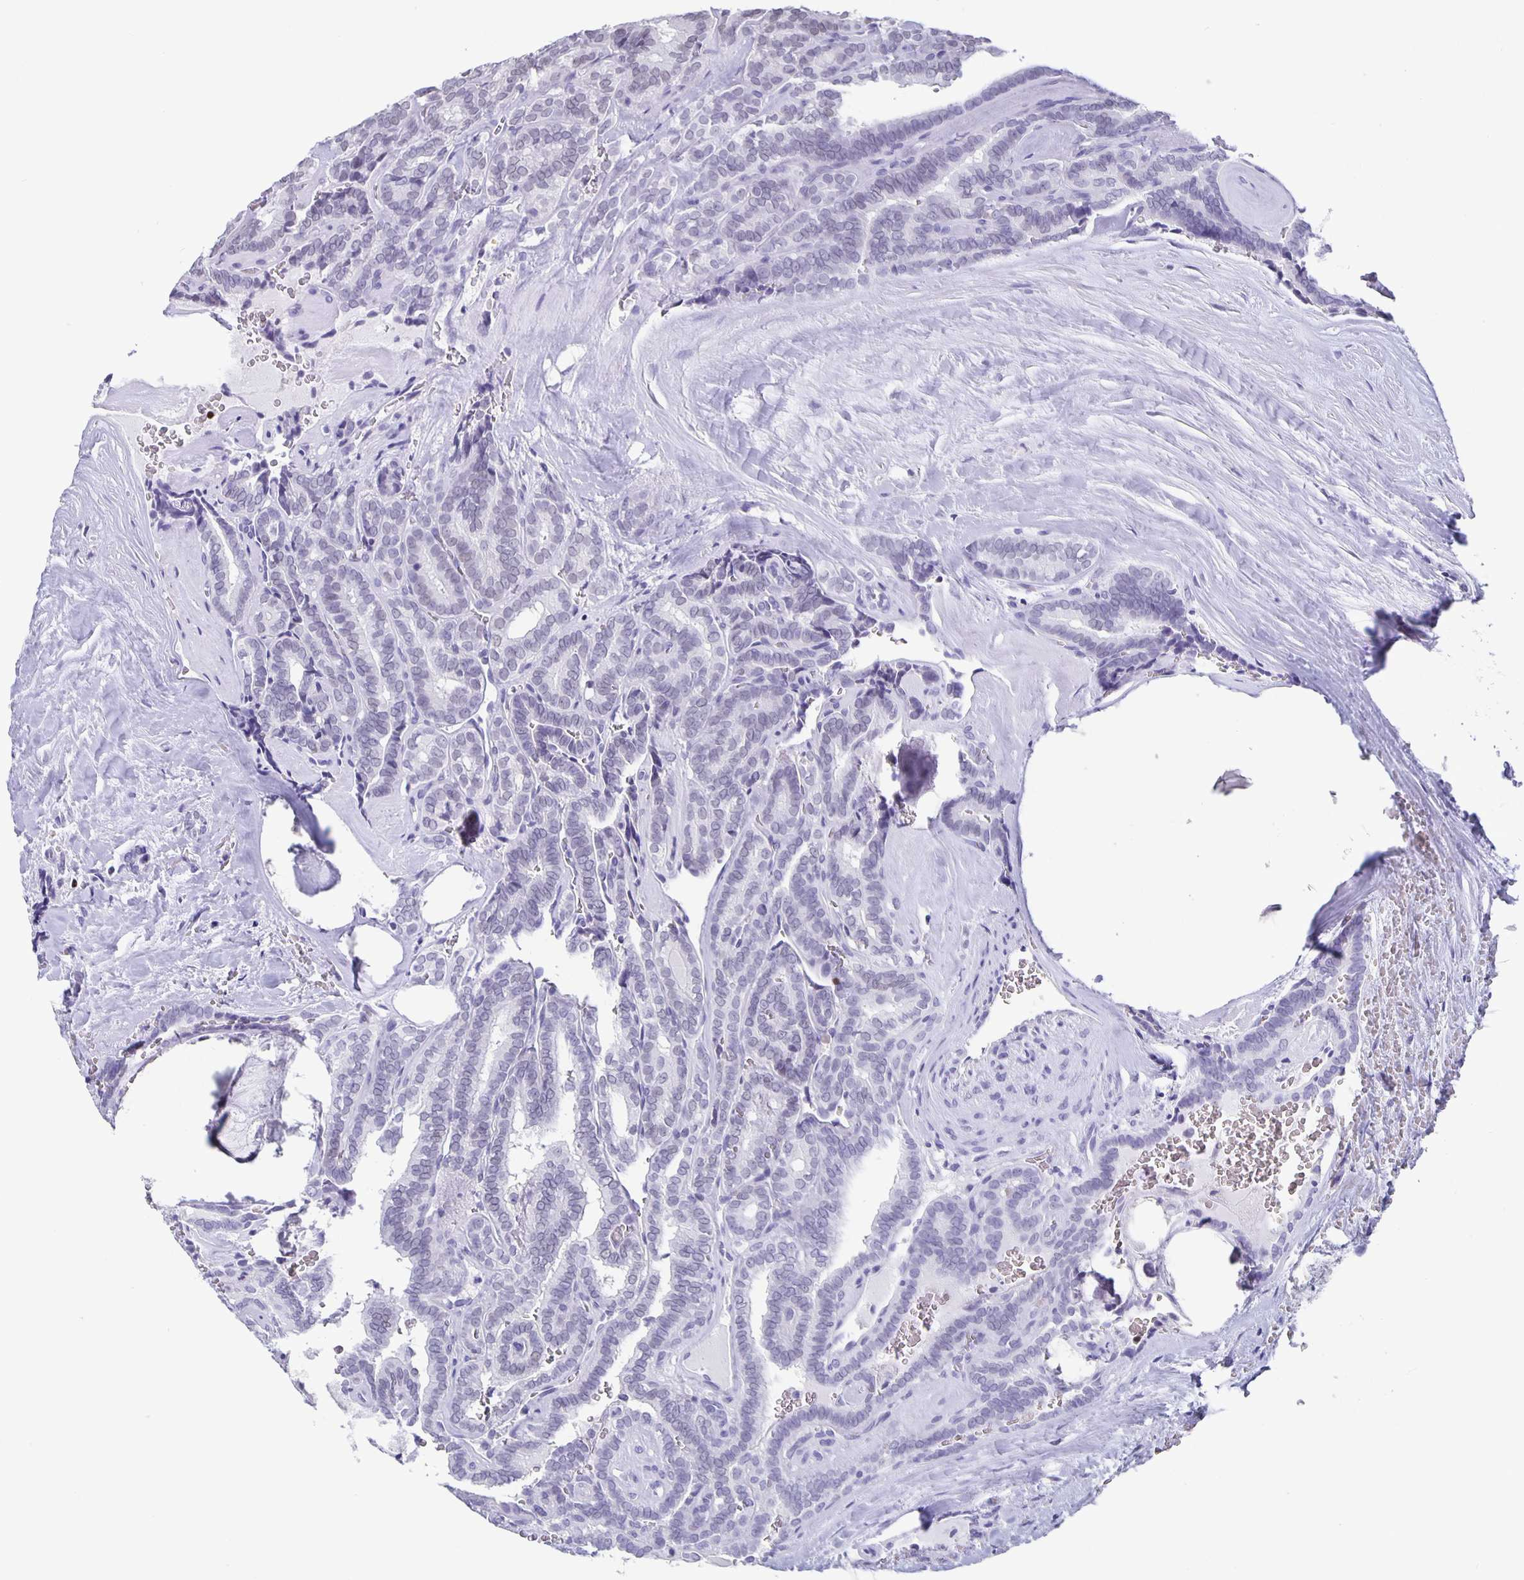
{"staining": {"intensity": "negative", "quantity": "none", "location": "none"}, "tissue": "thyroid cancer", "cell_type": "Tumor cells", "image_type": "cancer", "snomed": [{"axis": "morphology", "description": "Papillary adenocarcinoma, NOS"}, {"axis": "topography", "description": "Thyroid gland"}], "caption": "Papillary adenocarcinoma (thyroid) was stained to show a protein in brown. There is no significant positivity in tumor cells.", "gene": "SATB2", "patient": {"sex": "female", "age": 21}}